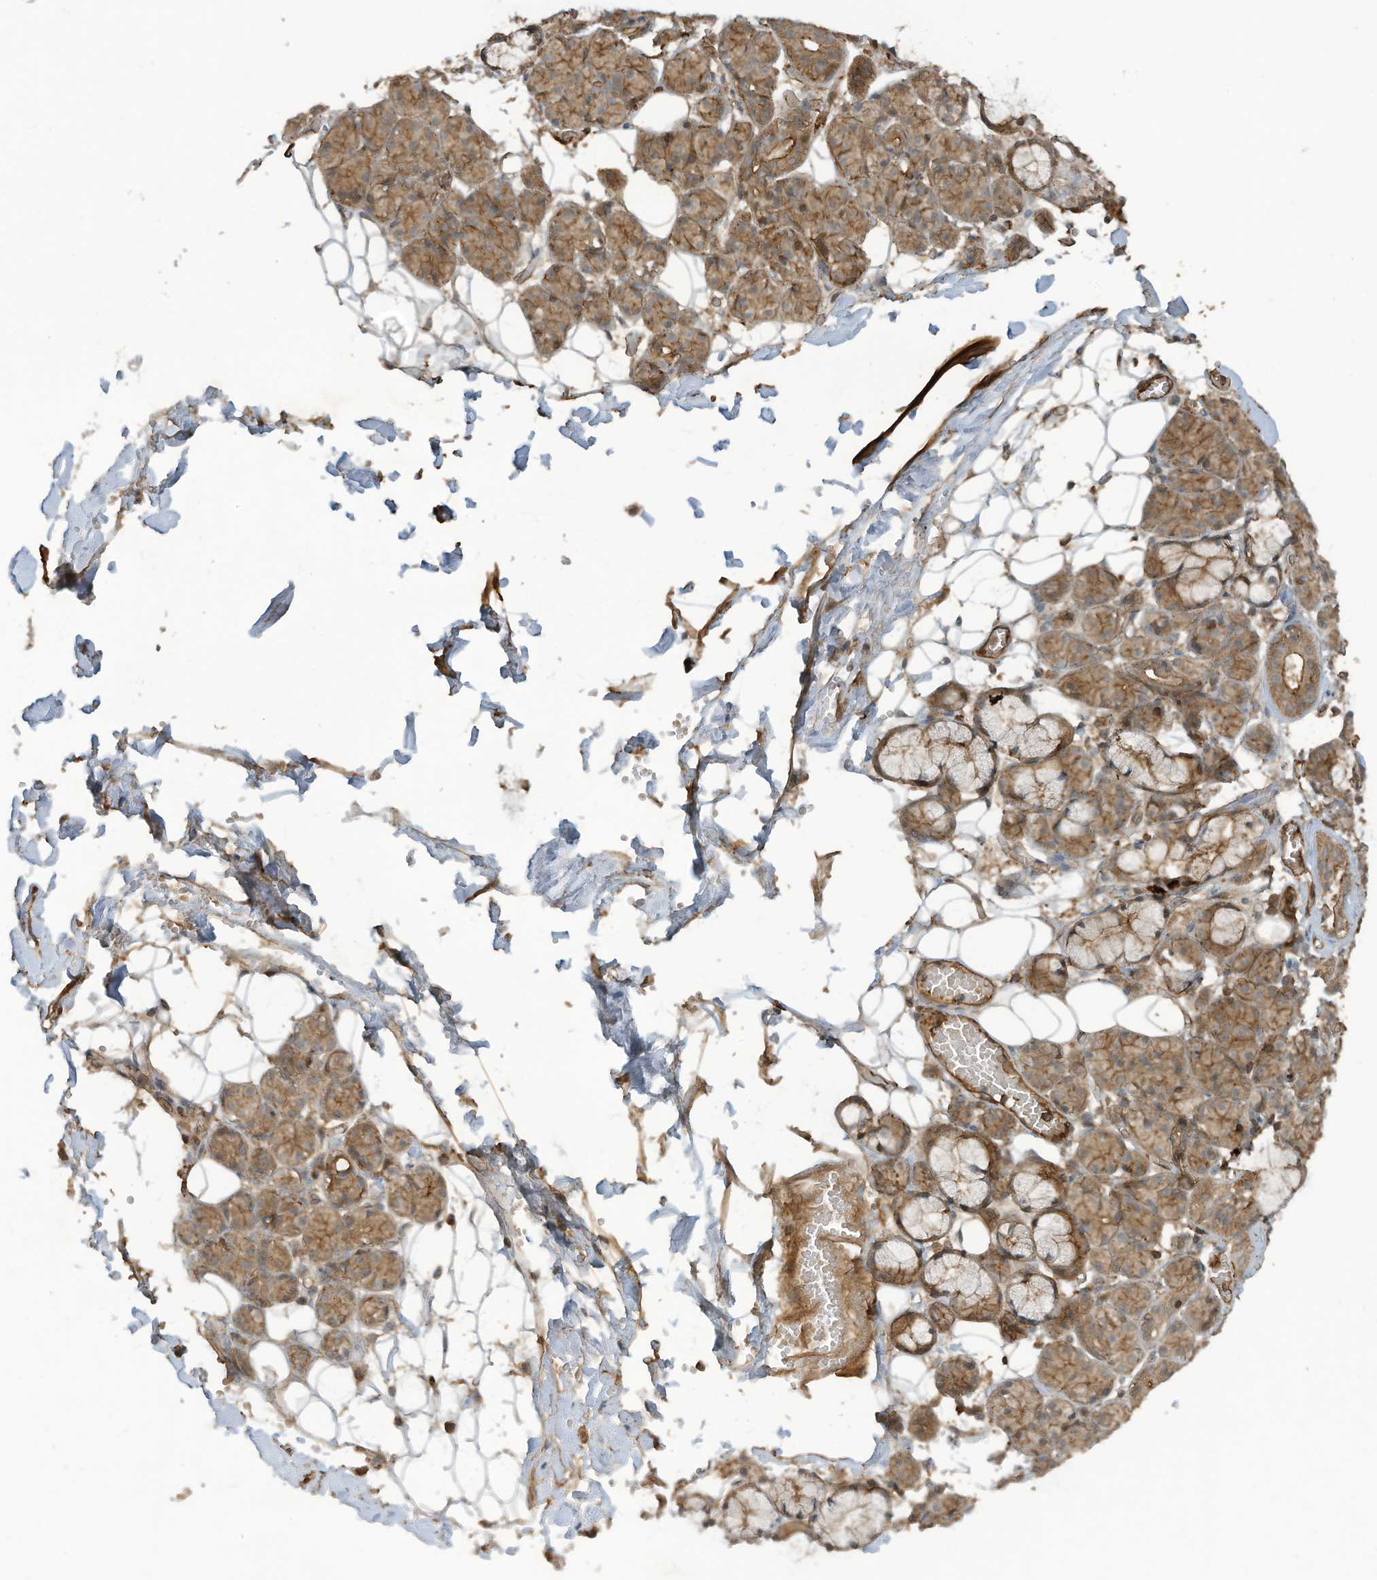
{"staining": {"intensity": "moderate", "quantity": "25%-75%", "location": "cytoplasmic/membranous"}, "tissue": "salivary gland", "cell_type": "Glandular cells", "image_type": "normal", "snomed": [{"axis": "morphology", "description": "Normal tissue, NOS"}, {"axis": "topography", "description": "Salivary gland"}], "caption": "Salivary gland stained with immunohistochemistry (IHC) displays moderate cytoplasmic/membranous expression in approximately 25%-75% of glandular cells. (IHC, brightfield microscopy, high magnification).", "gene": "DDIT4", "patient": {"sex": "male", "age": 63}}